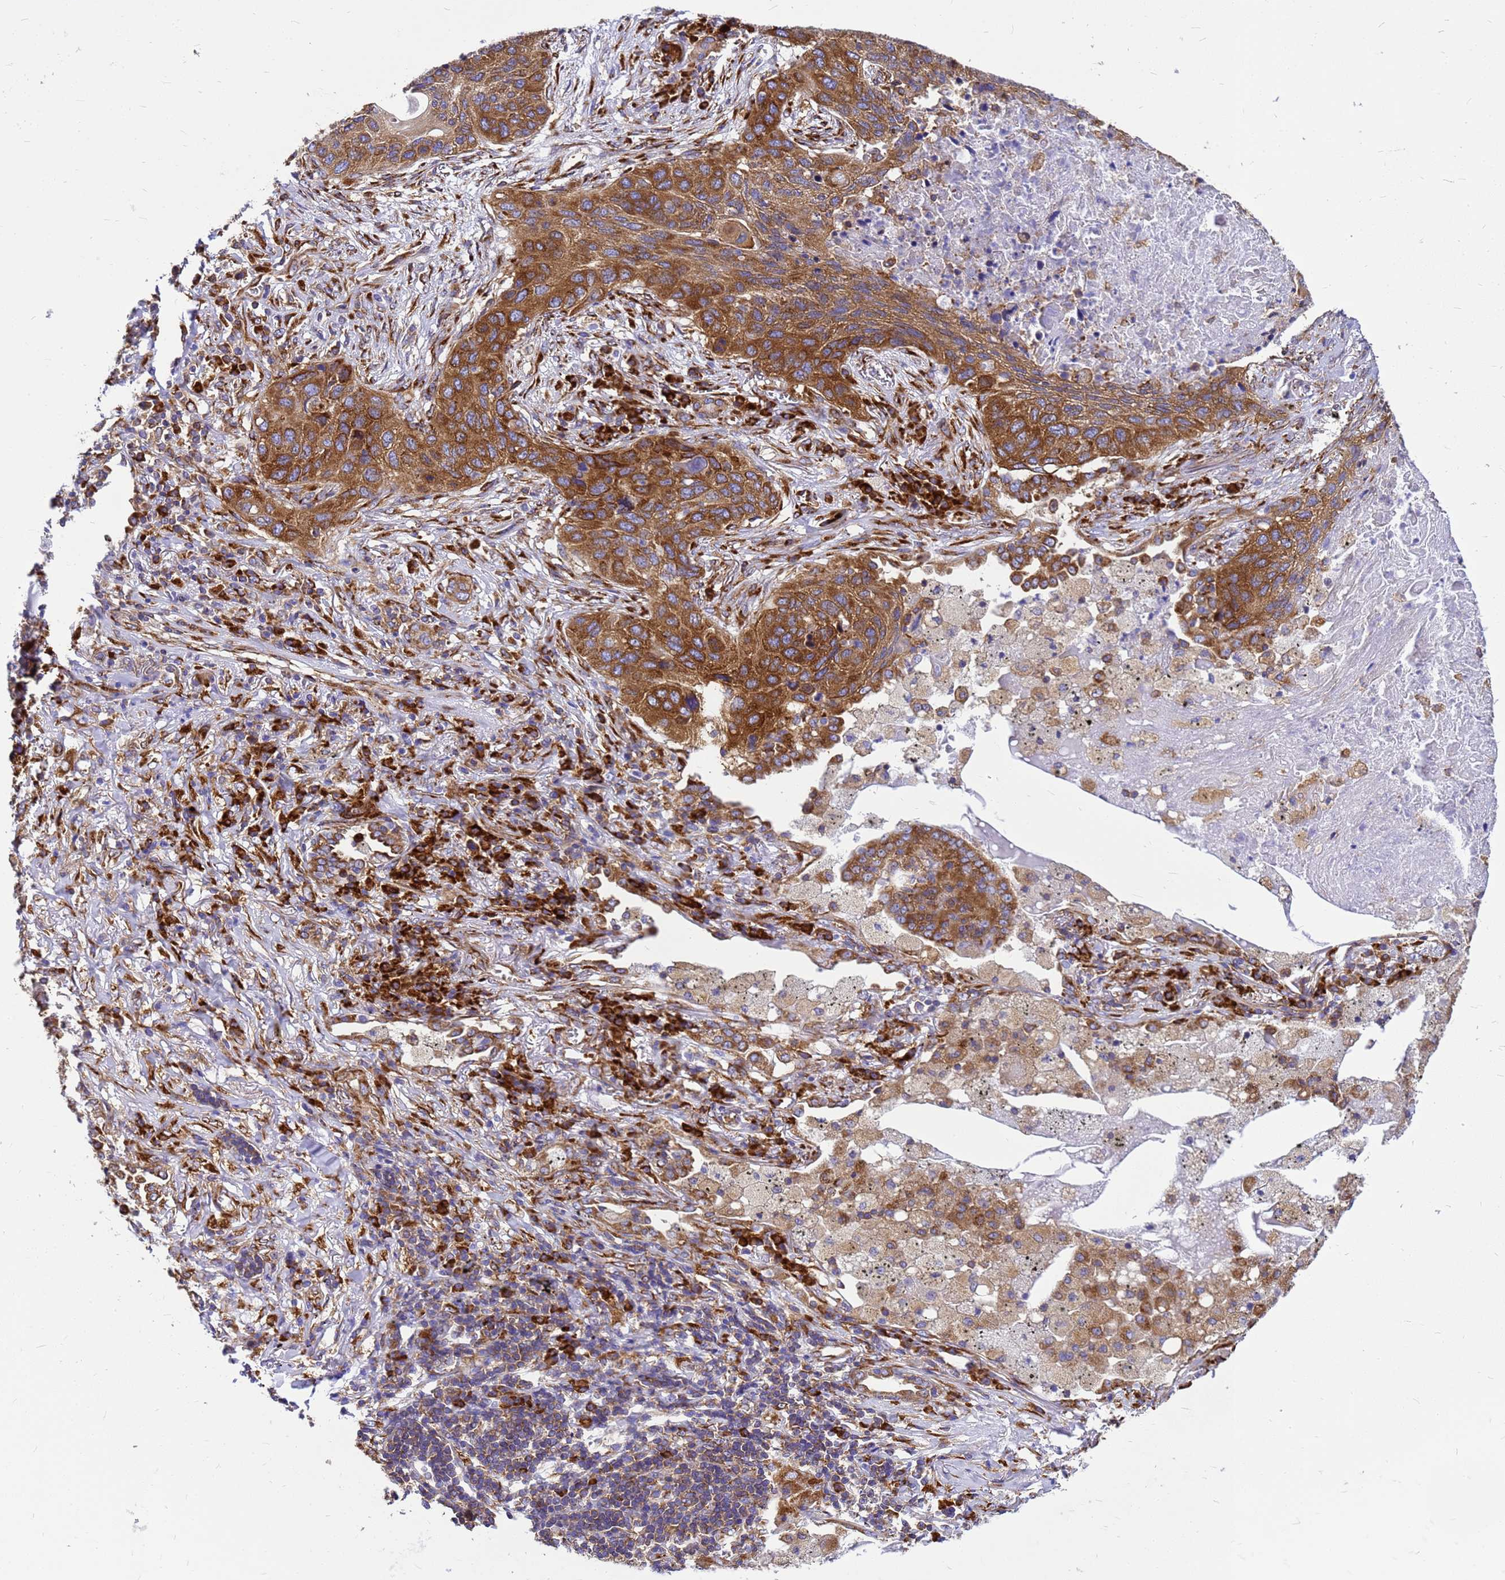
{"staining": {"intensity": "strong", "quantity": ">75%", "location": "cytoplasmic/membranous"}, "tissue": "lung cancer", "cell_type": "Tumor cells", "image_type": "cancer", "snomed": [{"axis": "morphology", "description": "Squamous cell carcinoma, NOS"}, {"axis": "topography", "description": "Lung"}], "caption": "Strong cytoplasmic/membranous expression is present in approximately >75% of tumor cells in lung cancer (squamous cell carcinoma). The staining is performed using DAB brown chromogen to label protein expression. The nuclei are counter-stained blue using hematoxylin.", "gene": "EEF1D", "patient": {"sex": "female", "age": 63}}